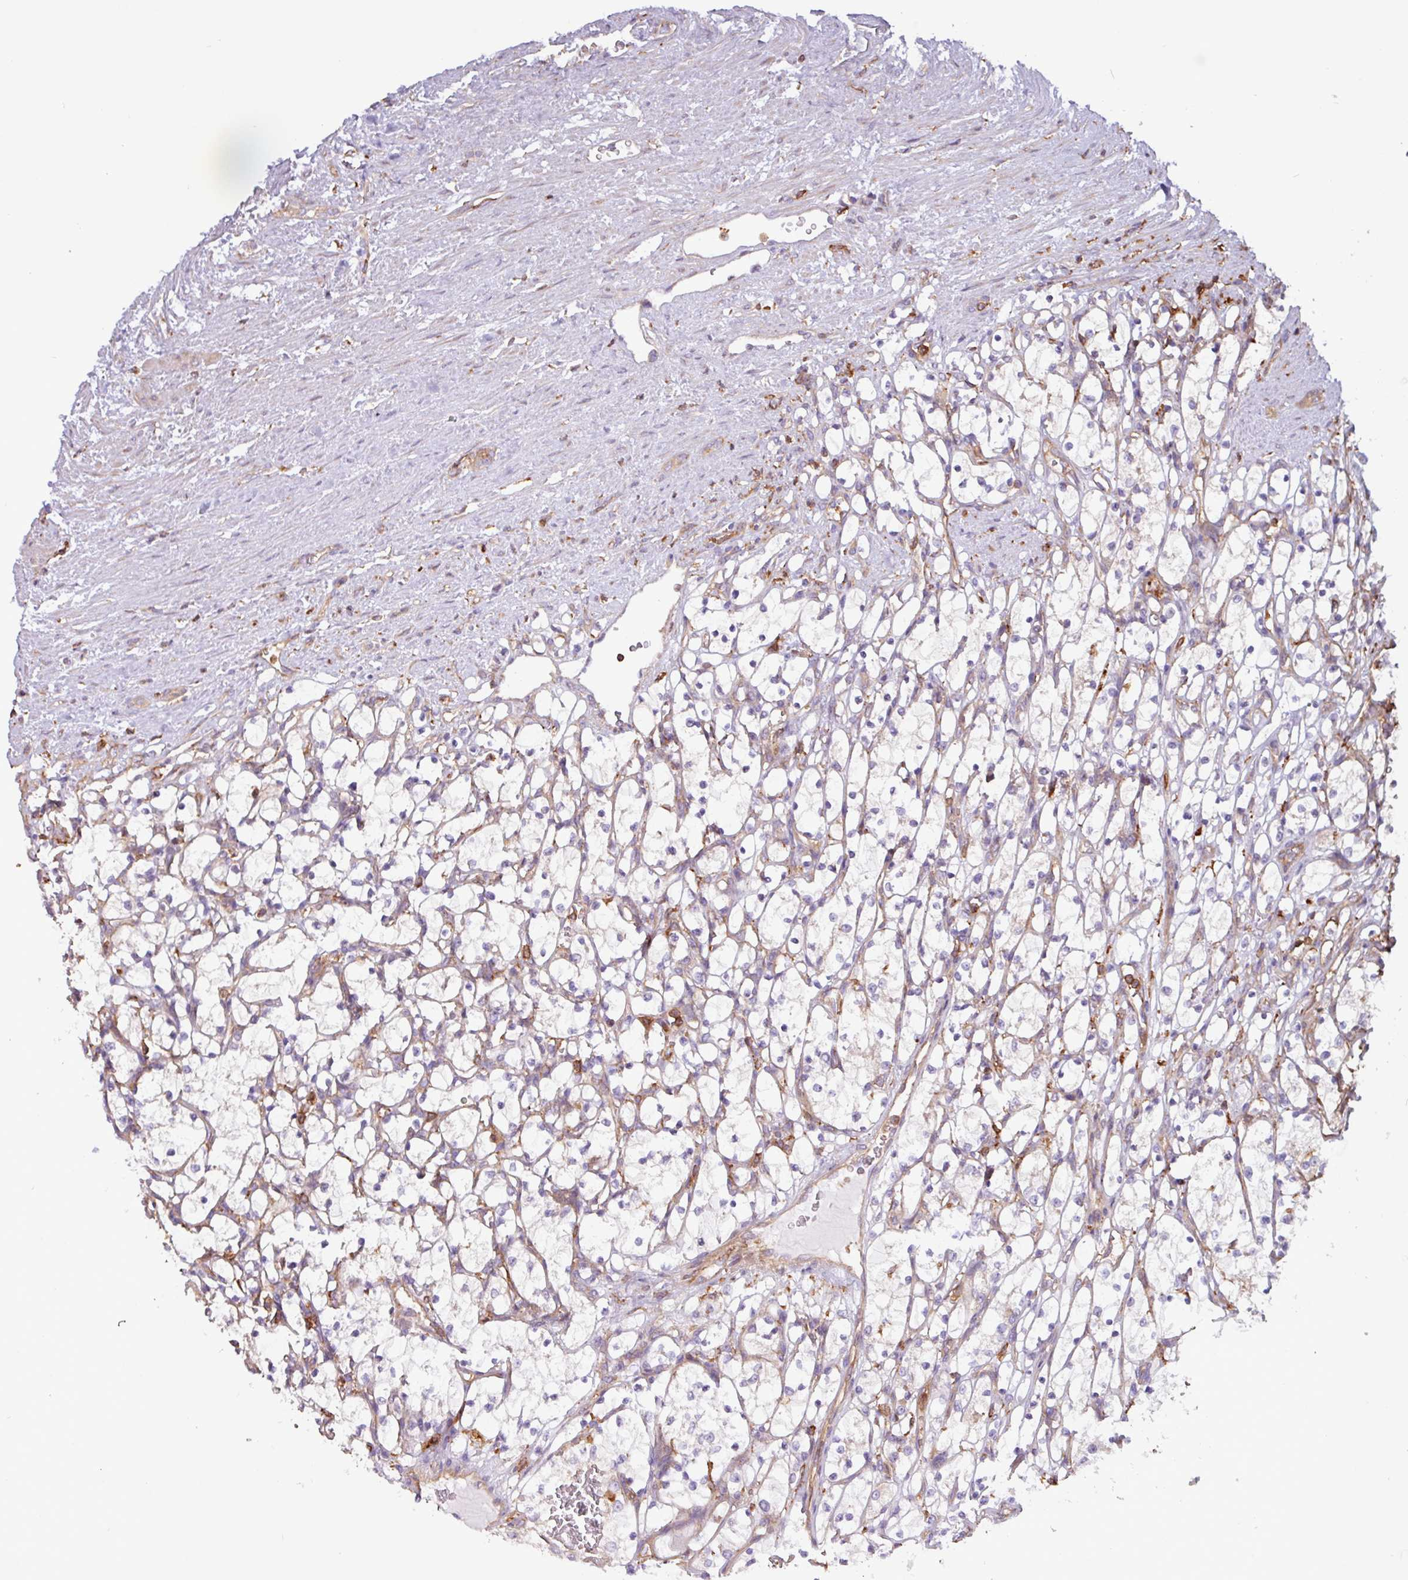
{"staining": {"intensity": "negative", "quantity": "none", "location": "none"}, "tissue": "renal cancer", "cell_type": "Tumor cells", "image_type": "cancer", "snomed": [{"axis": "morphology", "description": "Adenocarcinoma, NOS"}, {"axis": "topography", "description": "Kidney"}], "caption": "Immunohistochemistry histopathology image of neoplastic tissue: human renal cancer stained with DAB displays no significant protein expression in tumor cells.", "gene": "ACTR3", "patient": {"sex": "female", "age": 69}}